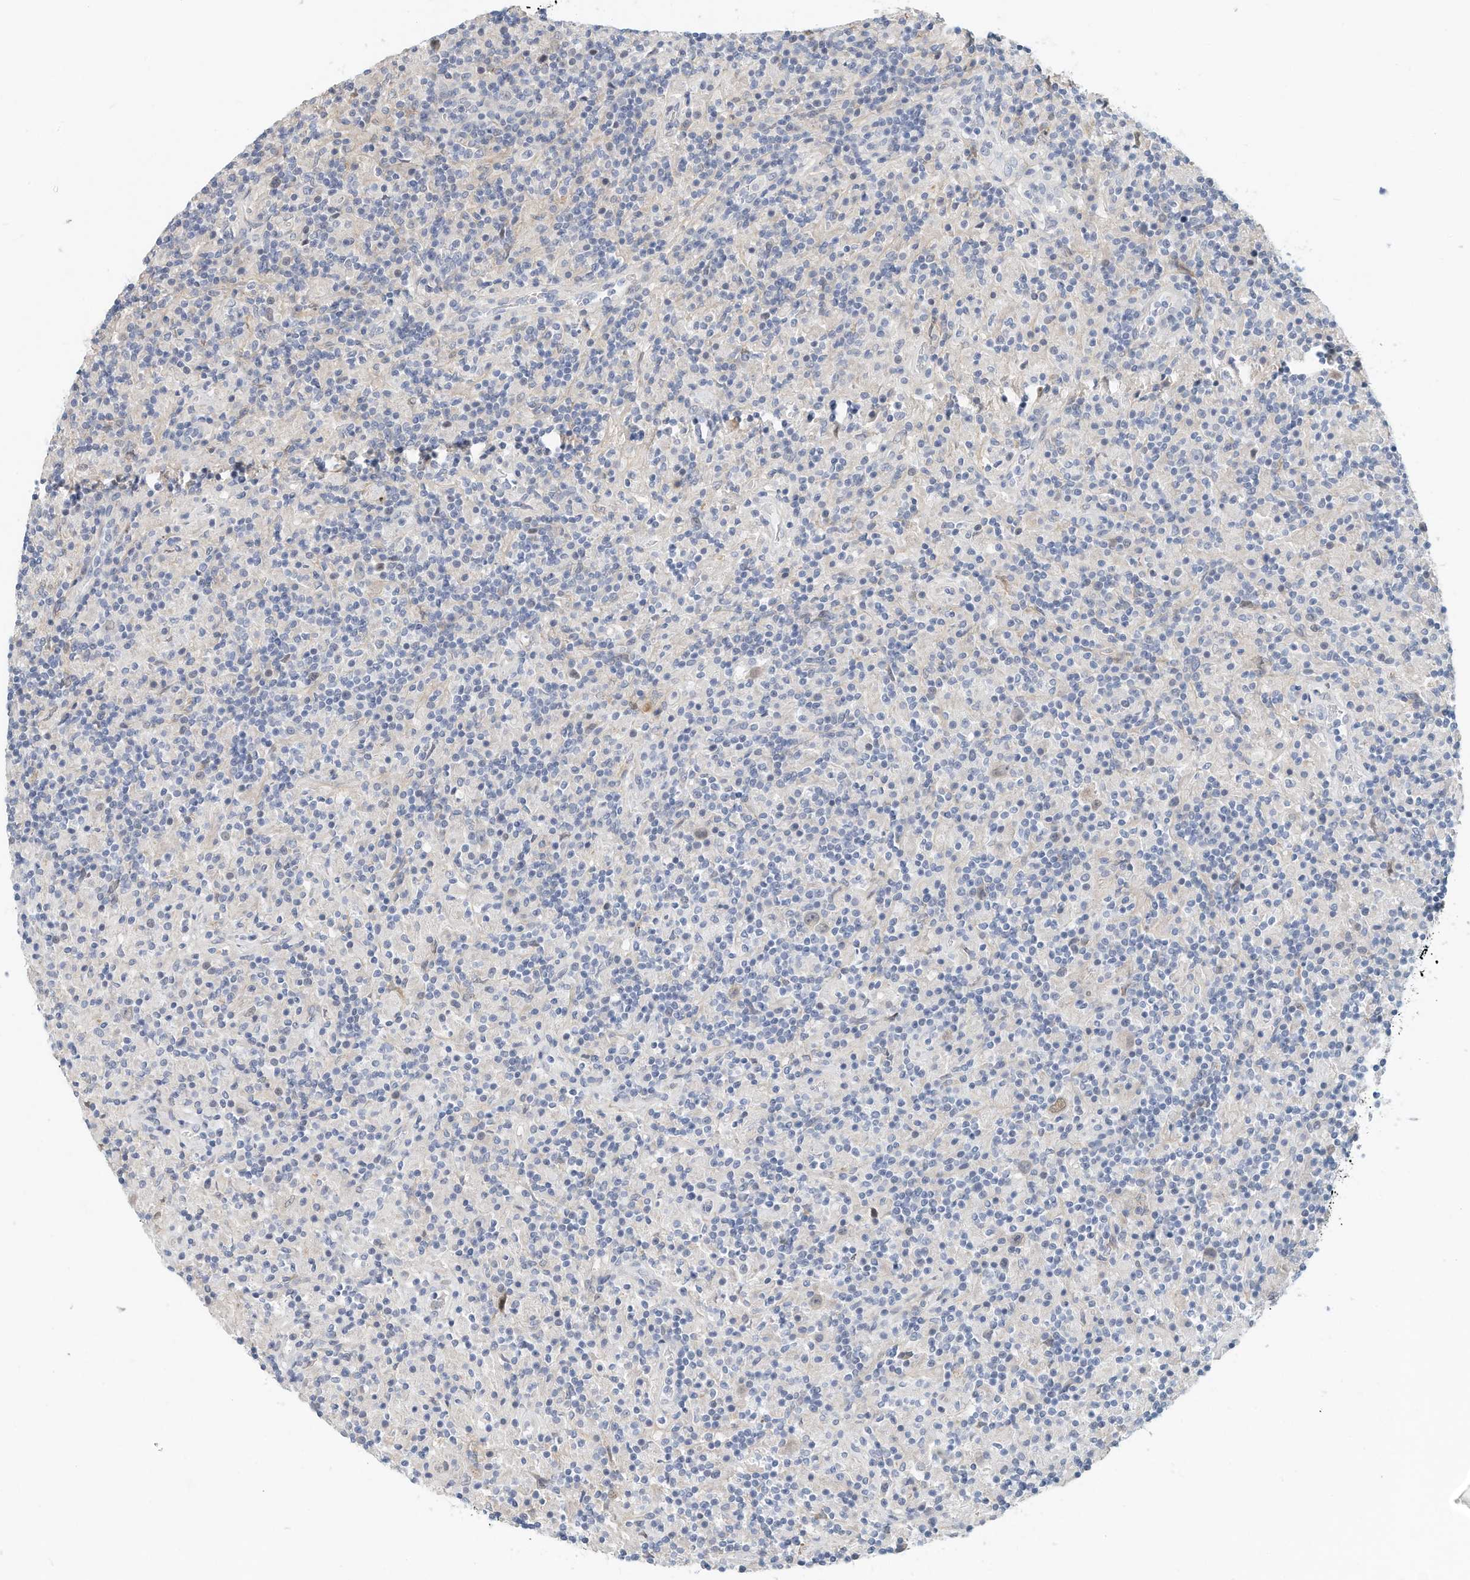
{"staining": {"intensity": "weak", "quantity": "25%-75%", "location": "nuclear"}, "tissue": "lymphoma", "cell_type": "Tumor cells", "image_type": "cancer", "snomed": [{"axis": "morphology", "description": "Hodgkin's disease, NOS"}, {"axis": "topography", "description": "Lymph node"}], "caption": "Immunohistochemistry histopathology image of neoplastic tissue: lymphoma stained using immunohistochemistry exhibits low levels of weak protein expression localized specifically in the nuclear of tumor cells, appearing as a nuclear brown color.", "gene": "ARHGAP28", "patient": {"sex": "male", "age": 70}}